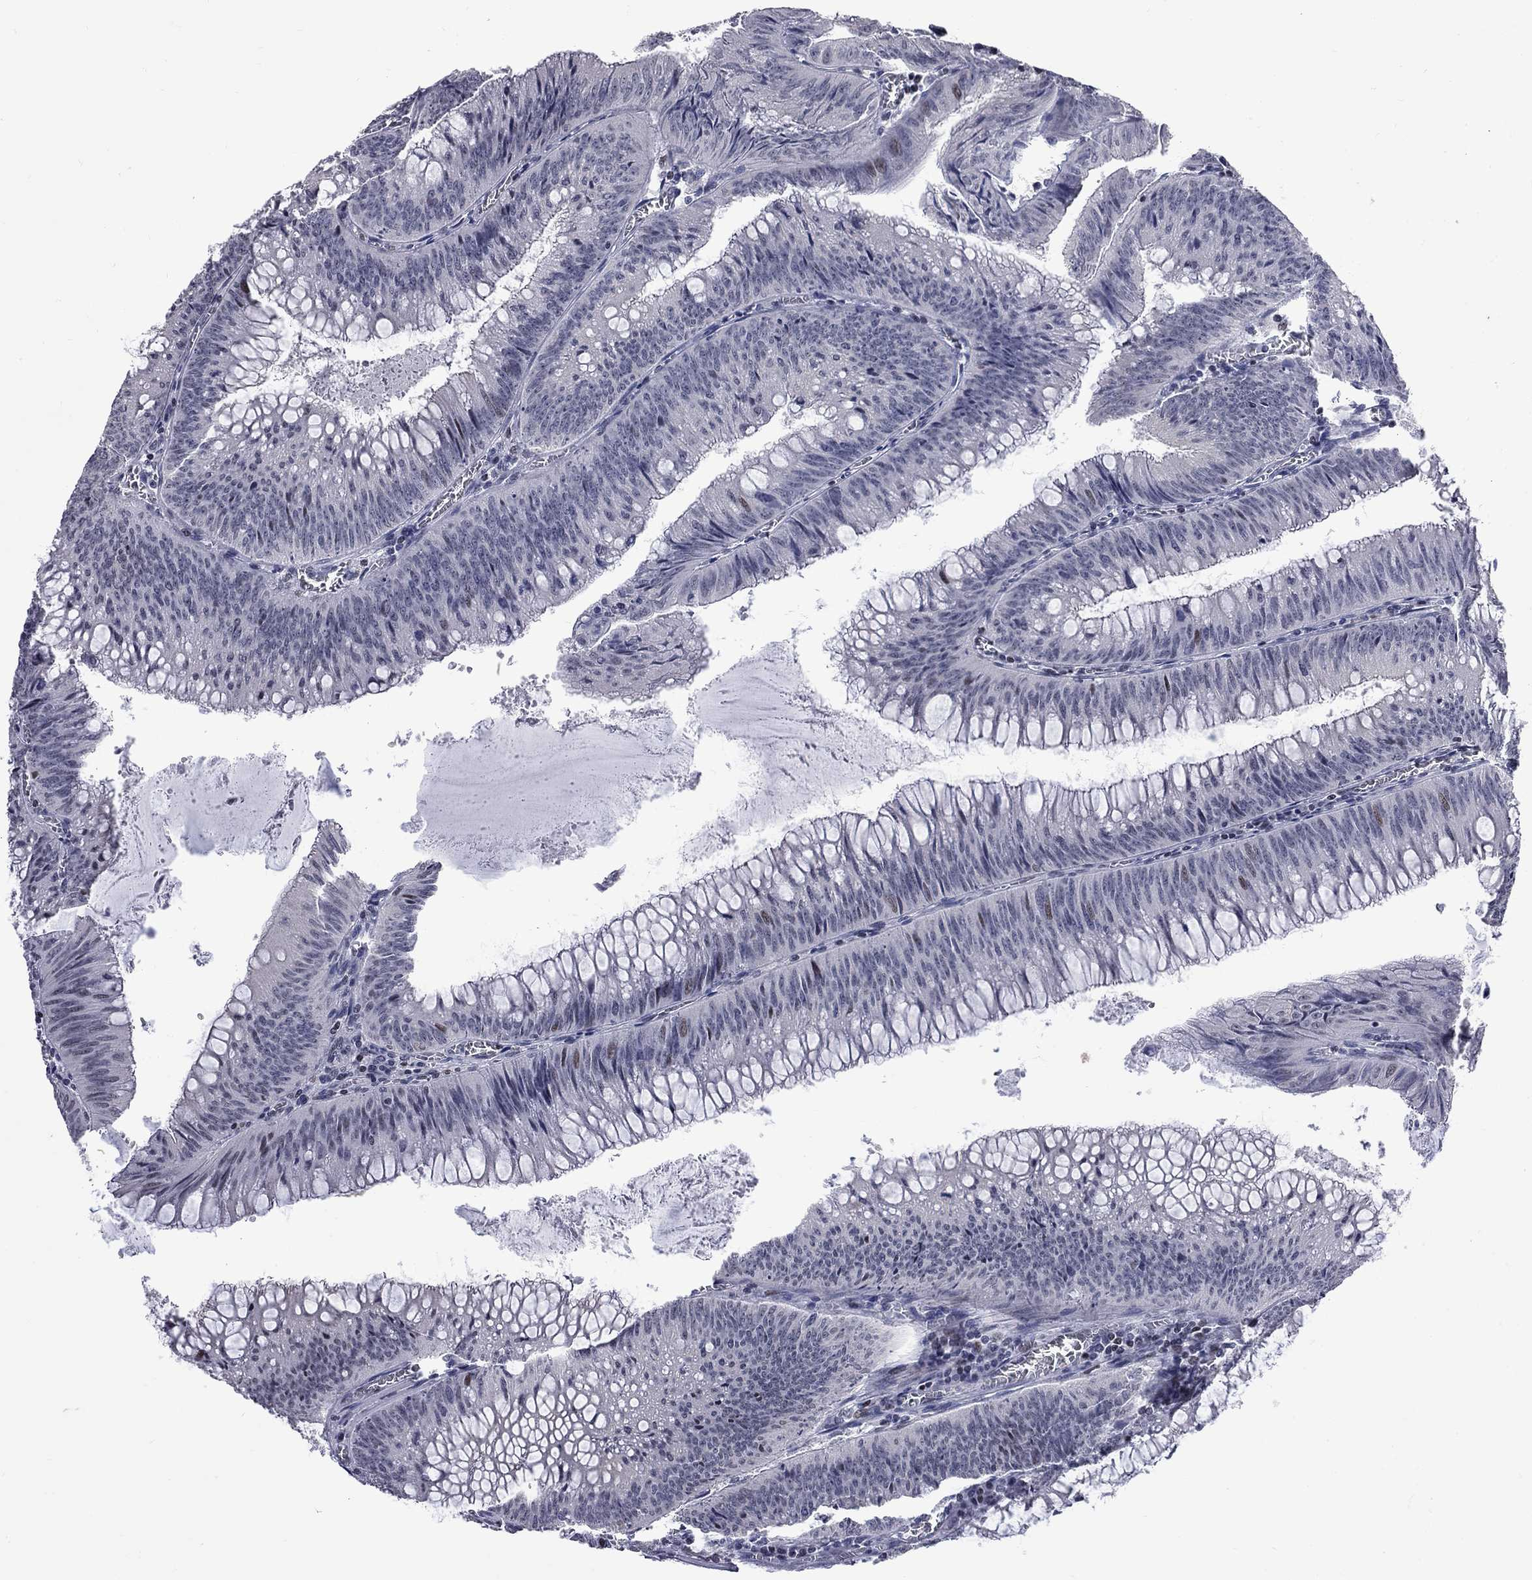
{"staining": {"intensity": "weak", "quantity": "<25%", "location": "nuclear"}, "tissue": "colorectal cancer", "cell_type": "Tumor cells", "image_type": "cancer", "snomed": [{"axis": "morphology", "description": "Adenocarcinoma, NOS"}, {"axis": "topography", "description": "Rectum"}], "caption": "Immunohistochemistry (IHC) image of neoplastic tissue: colorectal cancer (adenocarcinoma) stained with DAB exhibits no significant protein staining in tumor cells.", "gene": "ZNF154", "patient": {"sex": "female", "age": 72}}